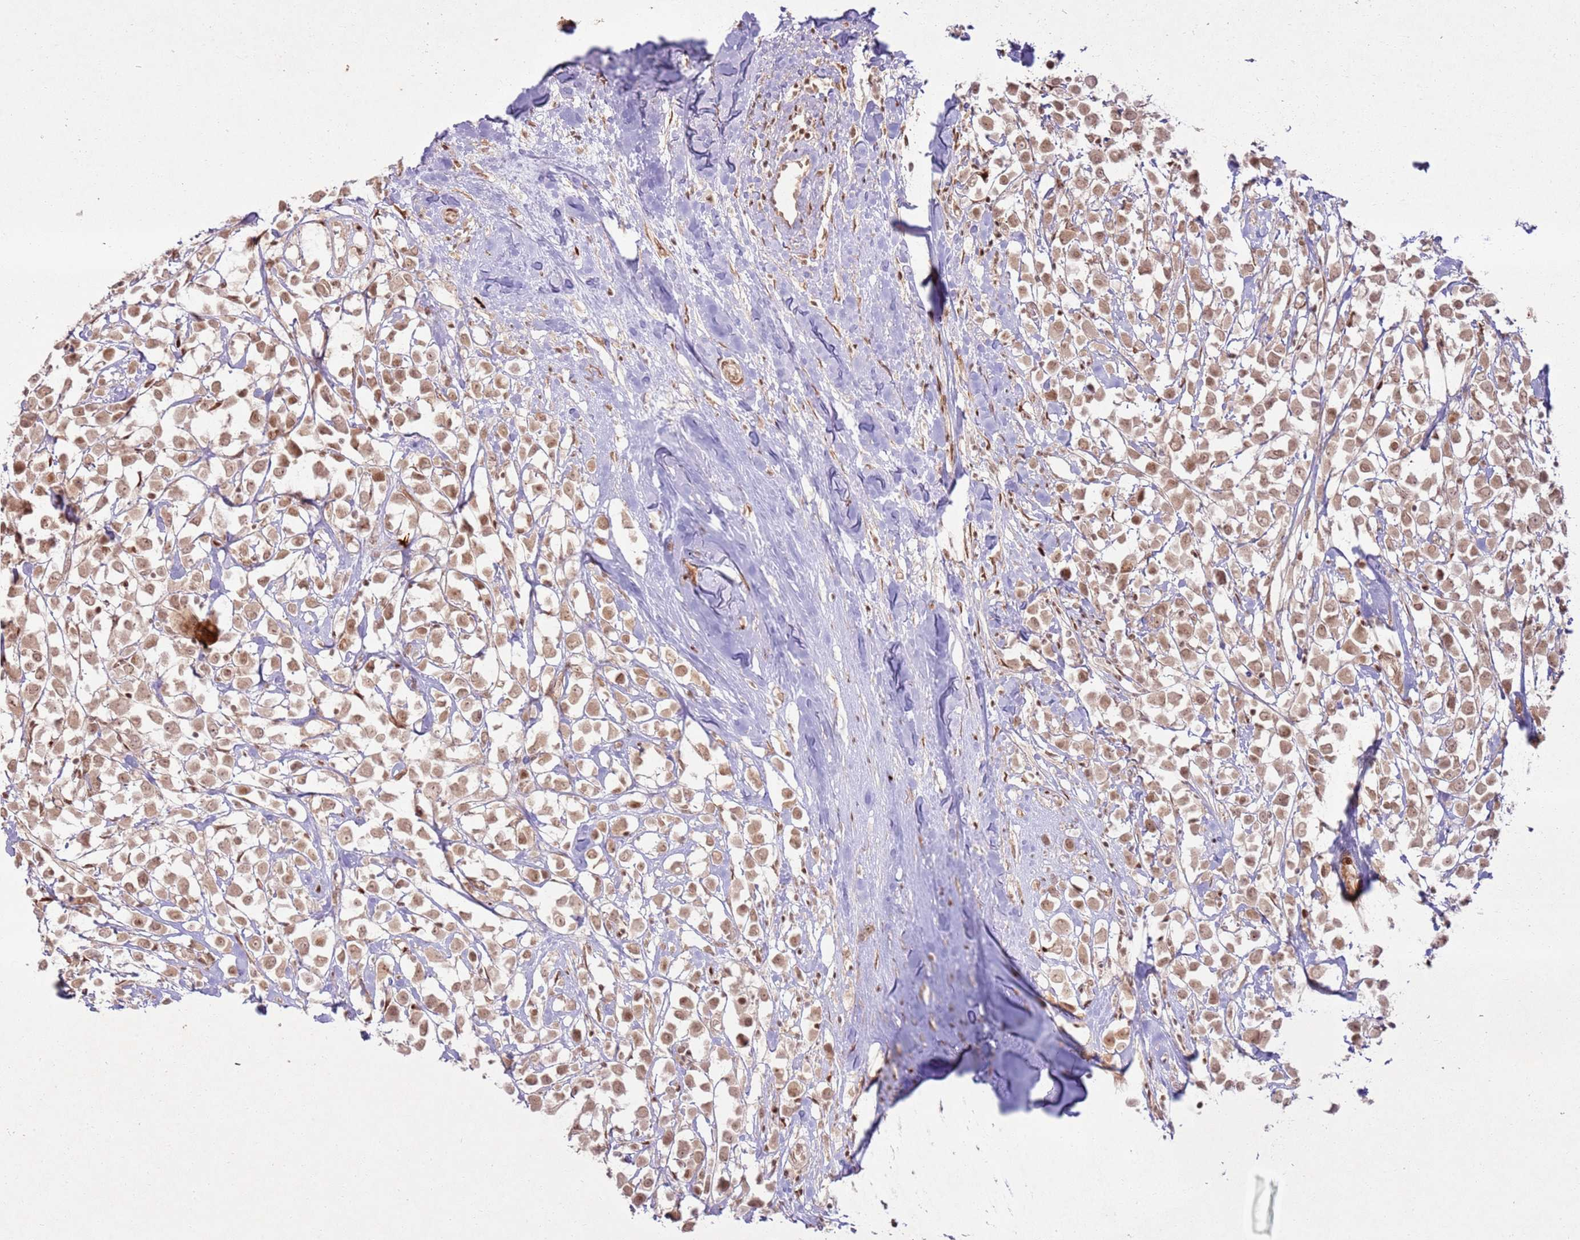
{"staining": {"intensity": "moderate", "quantity": ">75%", "location": "cytoplasmic/membranous,nuclear"}, "tissue": "breast cancer", "cell_type": "Tumor cells", "image_type": "cancer", "snomed": [{"axis": "morphology", "description": "Duct carcinoma"}, {"axis": "topography", "description": "Breast"}], "caption": "Immunohistochemical staining of breast cancer (infiltrating ductal carcinoma) displays medium levels of moderate cytoplasmic/membranous and nuclear protein positivity in about >75% of tumor cells.", "gene": "KLHL36", "patient": {"sex": "female", "age": 87}}